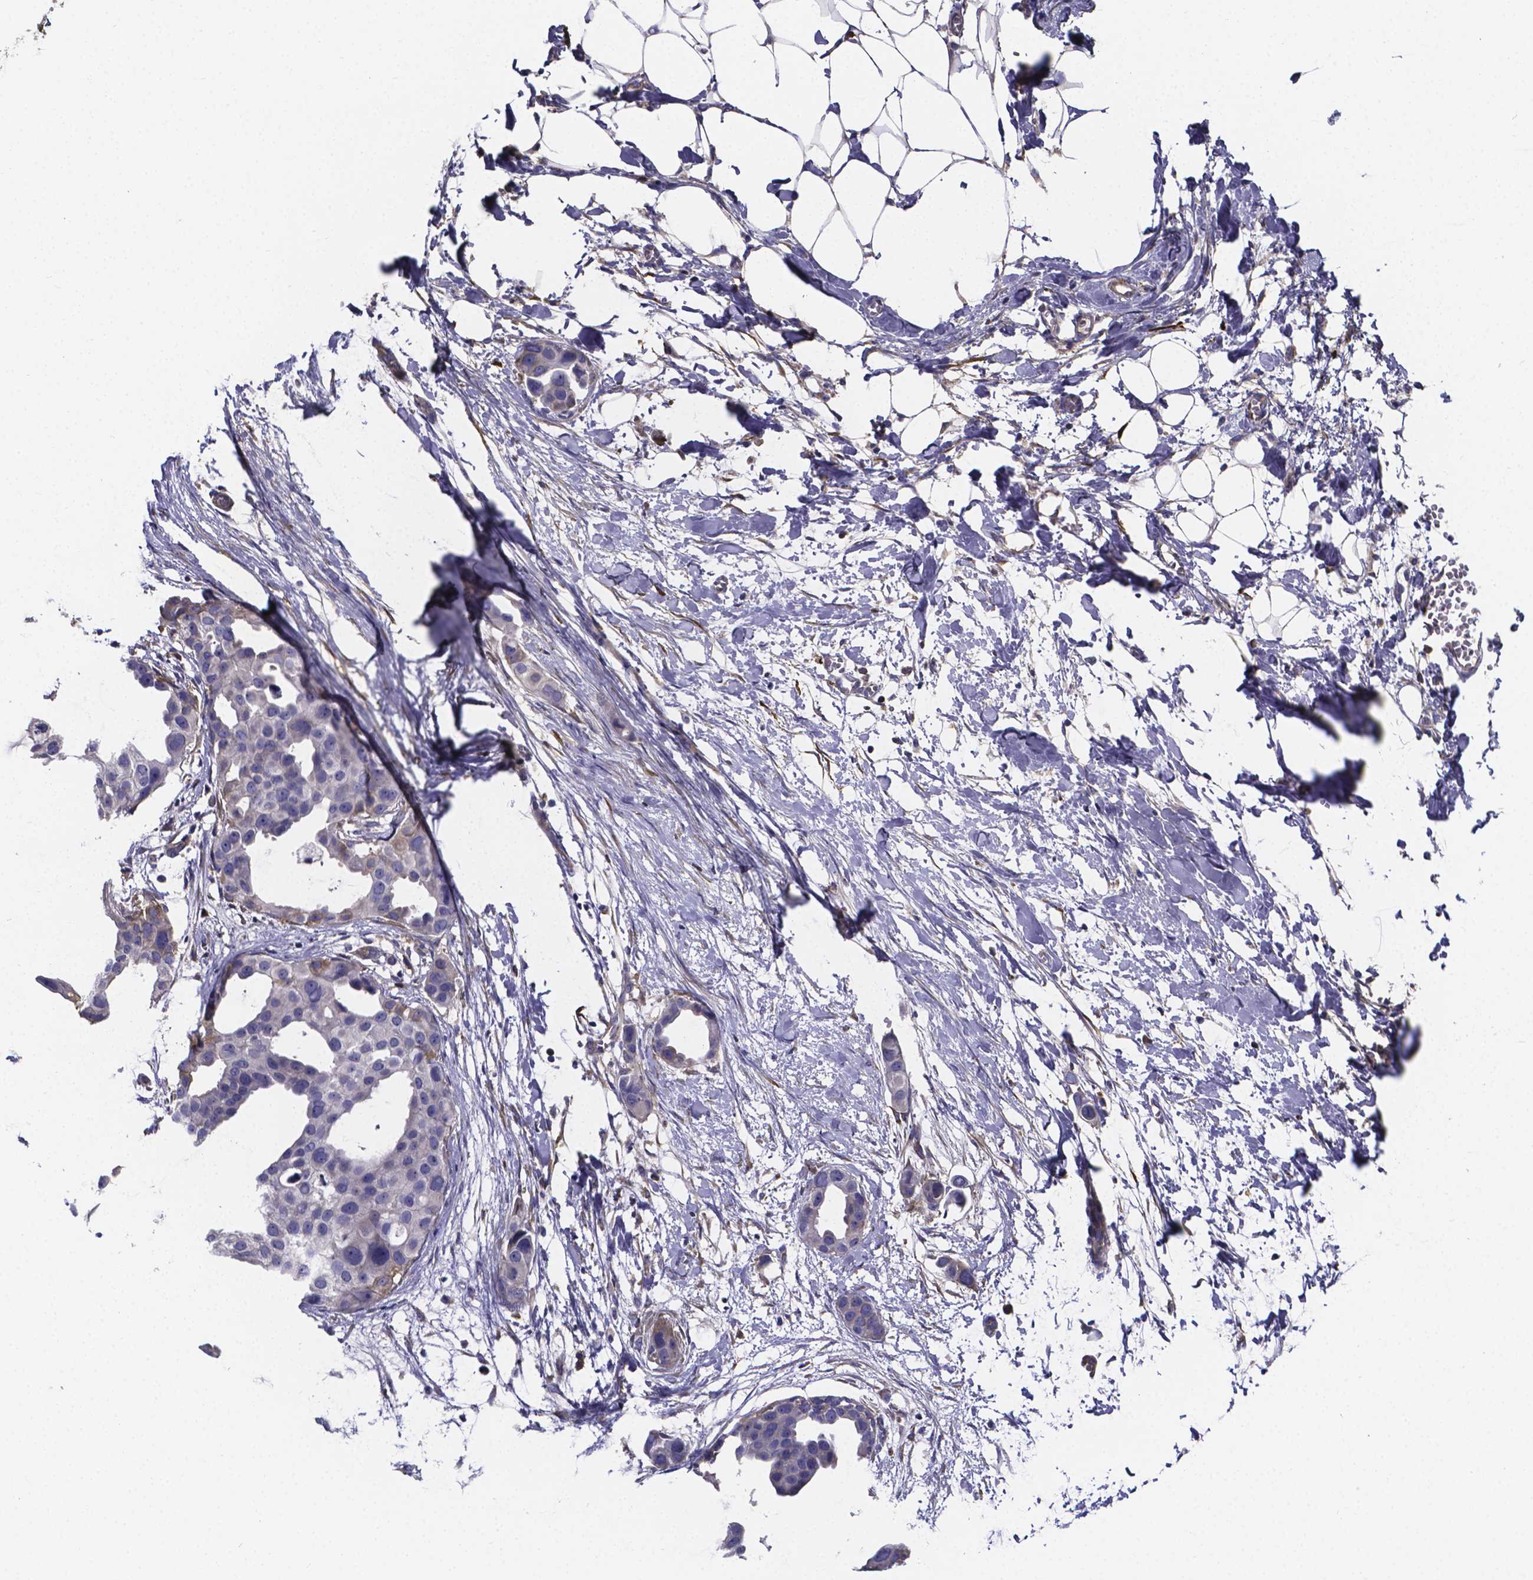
{"staining": {"intensity": "weak", "quantity": "<25%", "location": "cytoplasmic/membranous"}, "tissue": "breast cancer", "cell_type": "Tumor cells", "image_type": "cancer", "snomed": [{"axis": "morphology", "description": "Duct carcinoma"}, {"axis": "topography", "description": "Breast"}], "caption": "Tumor cells are negative for brown protein staining in infiltrating ductal carcinoma (breast).", "gene": "SFRP4", "patient": {"sex": "female", "age": 38}}